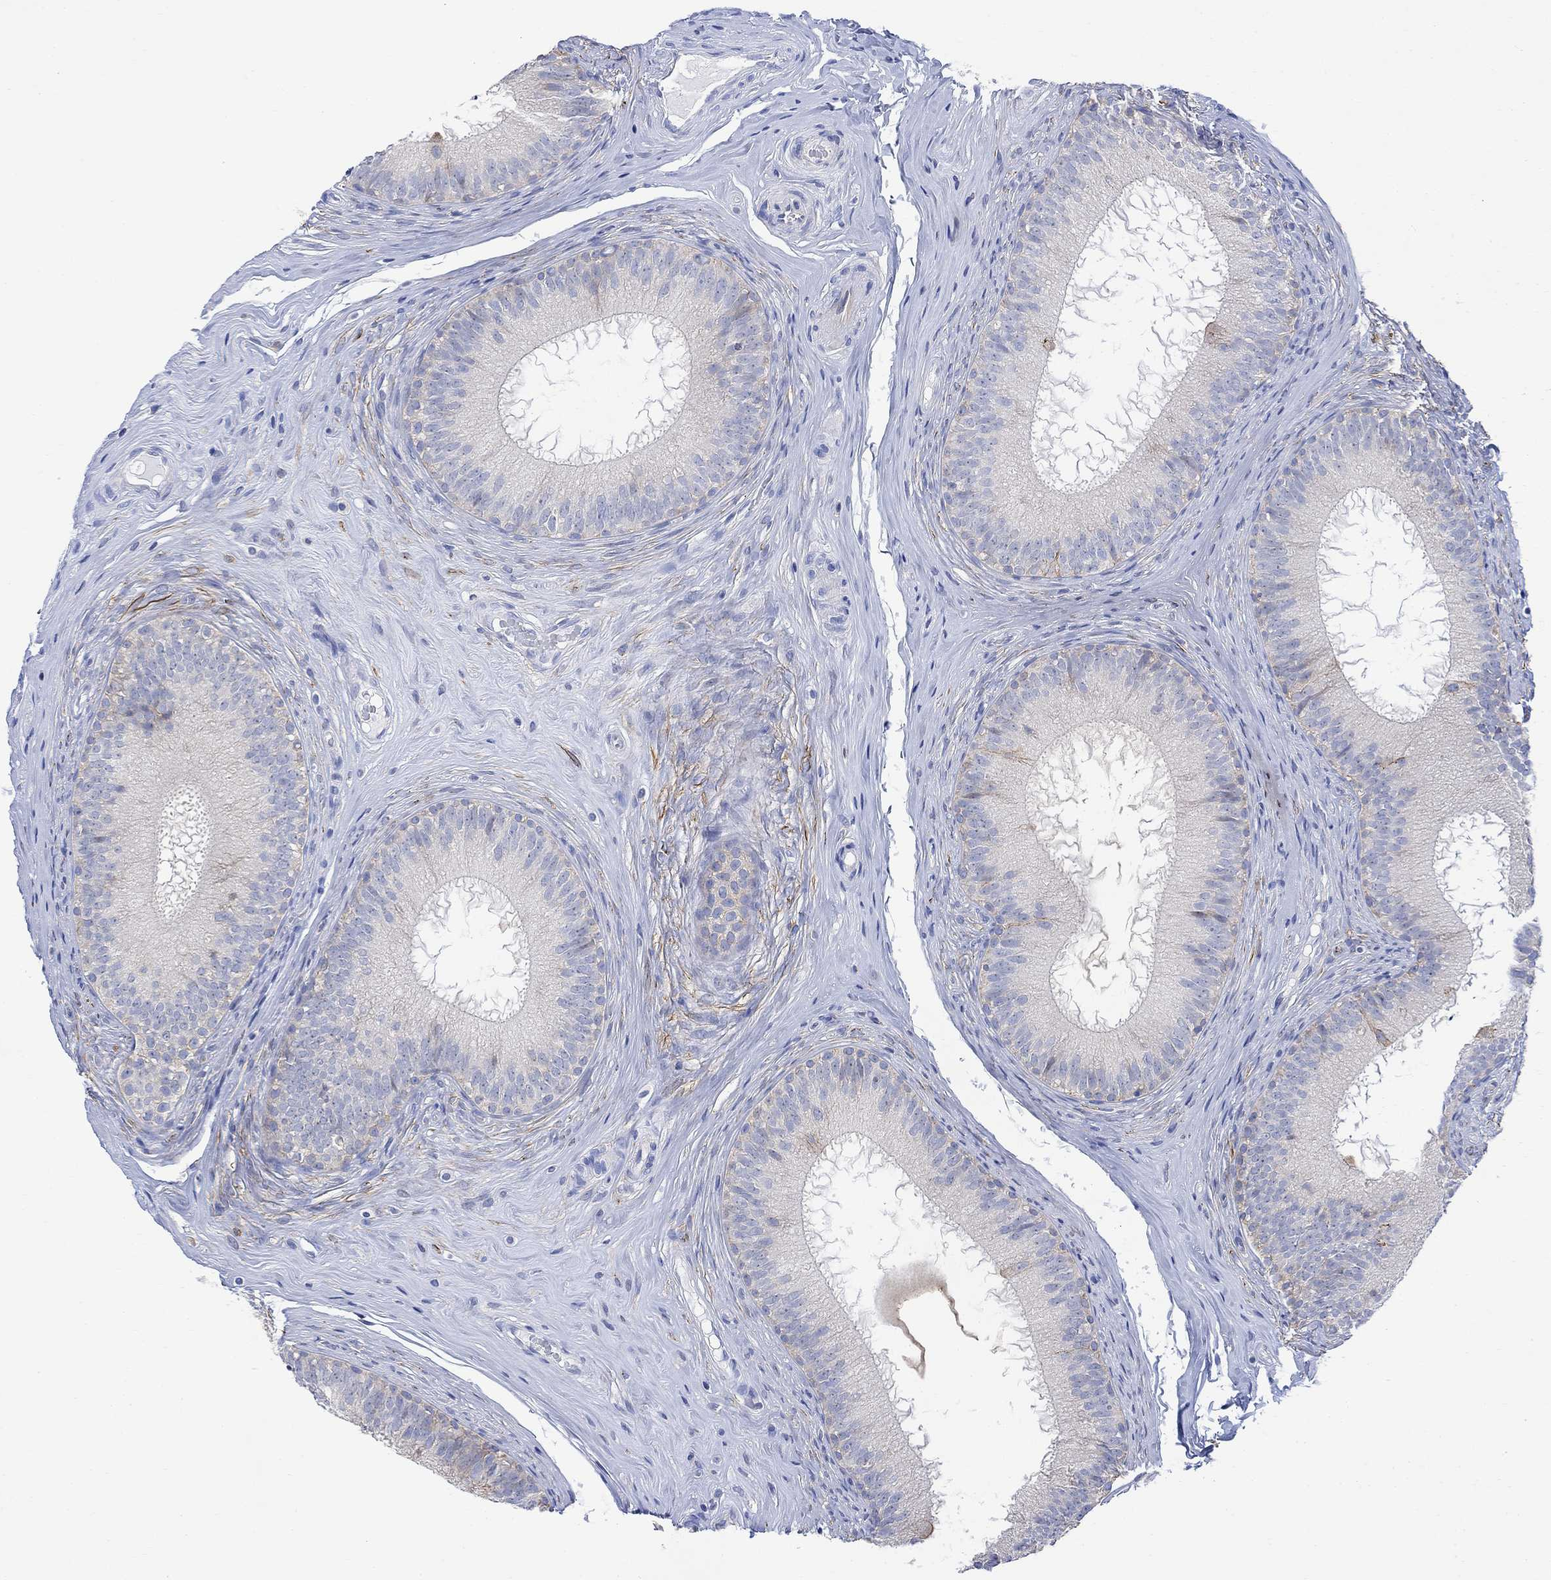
{"staining": {"intensity": "strong", "quantity": "<25%", "location": "cytoplasmic/membranous"}, "tissue": "epididymis", "cell_type": "Glandular cells", "image_type": "normal", "snomed": [{"axis": "morphology", "description": "Normal tissue, NOS"}, {"axis": "morphology", "description": "Carcinoma, Embryonal, NOS"}, {"axis": "topography", "description": "Testis"}, {"axis": "topography", "description": "Epididymis"}], "caption": "Protein expression analysis of benign human epididymis reveals strong cytoplasmic/membranous expression in about <25% of glandular cells.", "gene": "ARSK", "patient": {"sex": "male", "age": 24}}